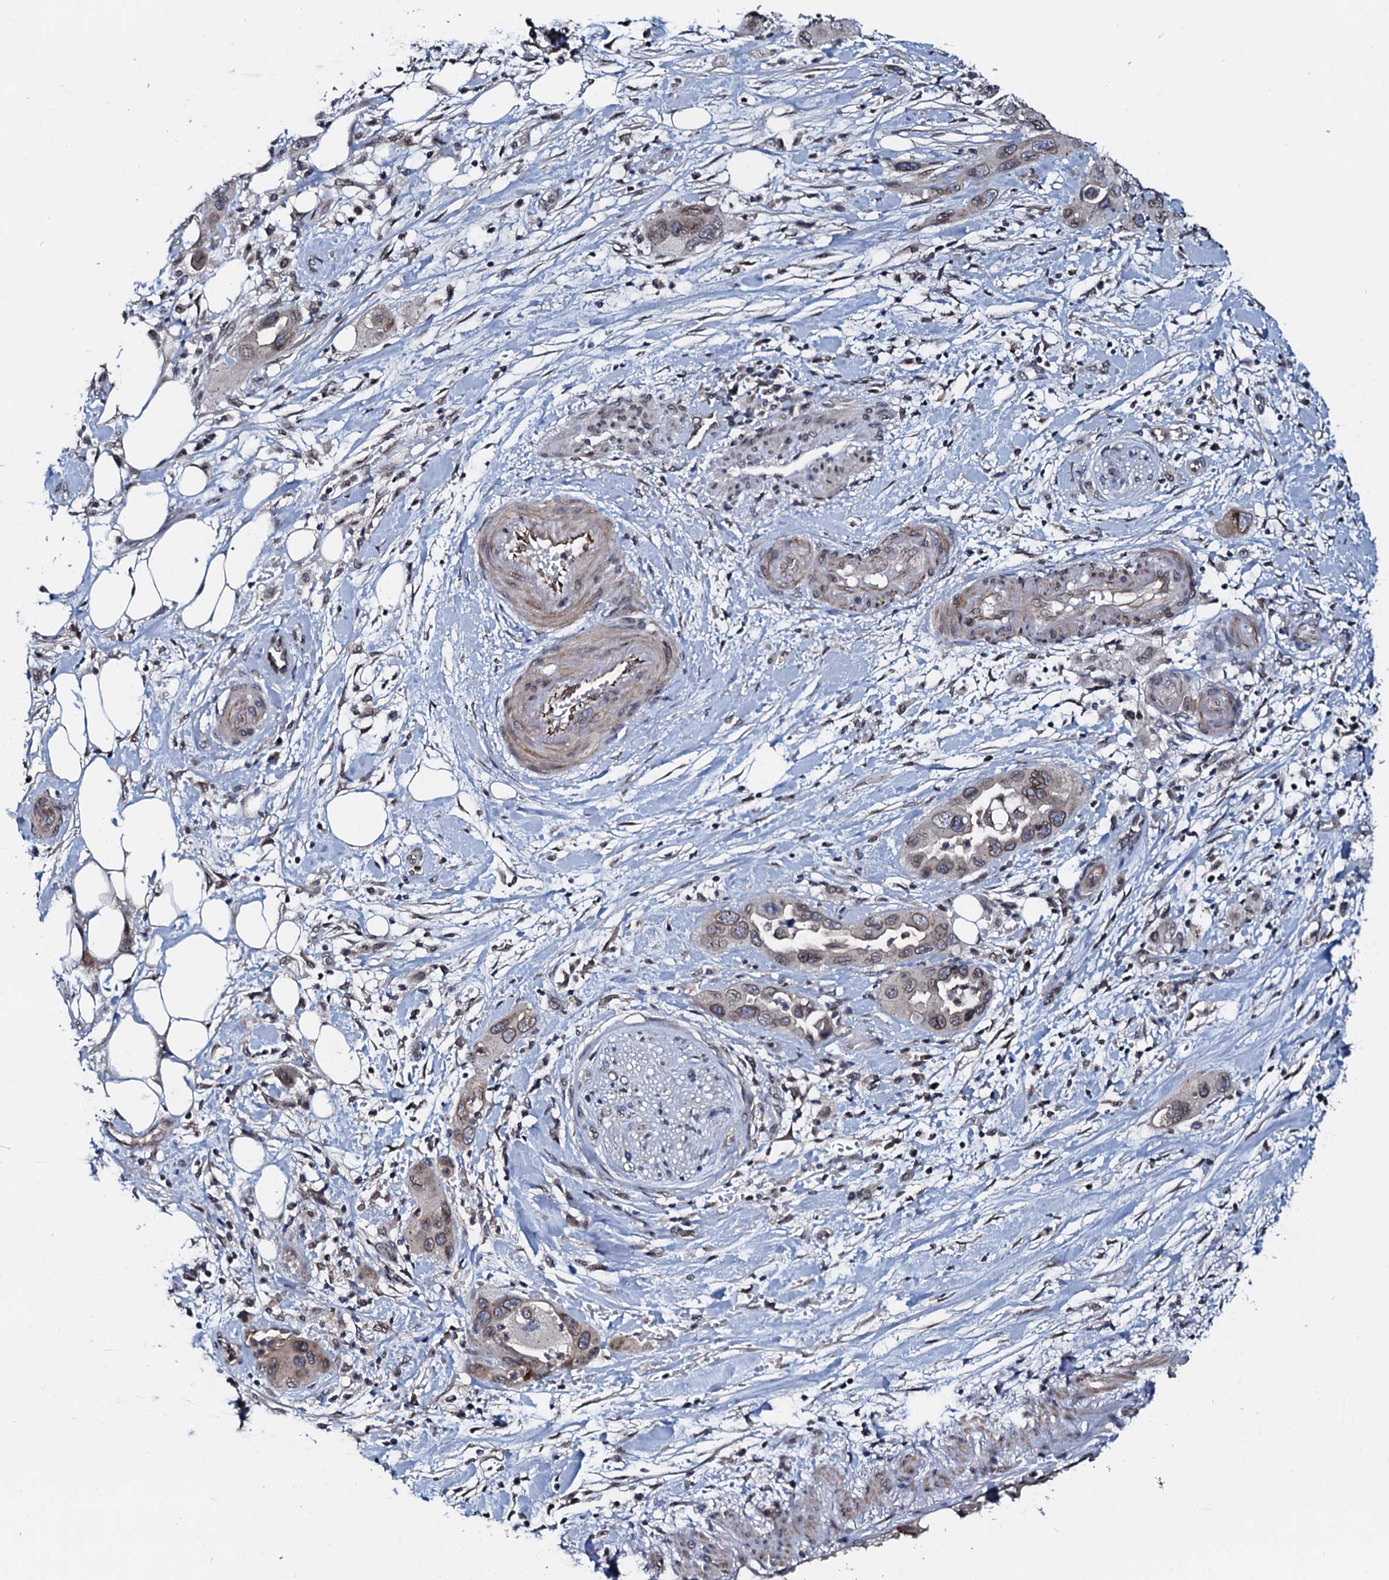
{"staining": {"intensity": "weak", "quantity": "25%-75%", "location": "cytoplasmic/membranous,nuclear"}, "tissue": "pancreatic cancer", "cell_type": "Tumor cells", "image_type": "cancer", "snomed": [{"axis": "morphology", "description": "Adenocarcinoma, NOS"}, {"axis": "topography", "description": "Pancreas"}], "caption": "Protein analysis of pancreatic cancer (adenocarcinoma) tissue reveals weak cytoplasmic/membranous and nuclear staining in about 25%-75% of tumor cells.", "gene": "SNTA1", "patient": {"sex": "female", "age": 71}}